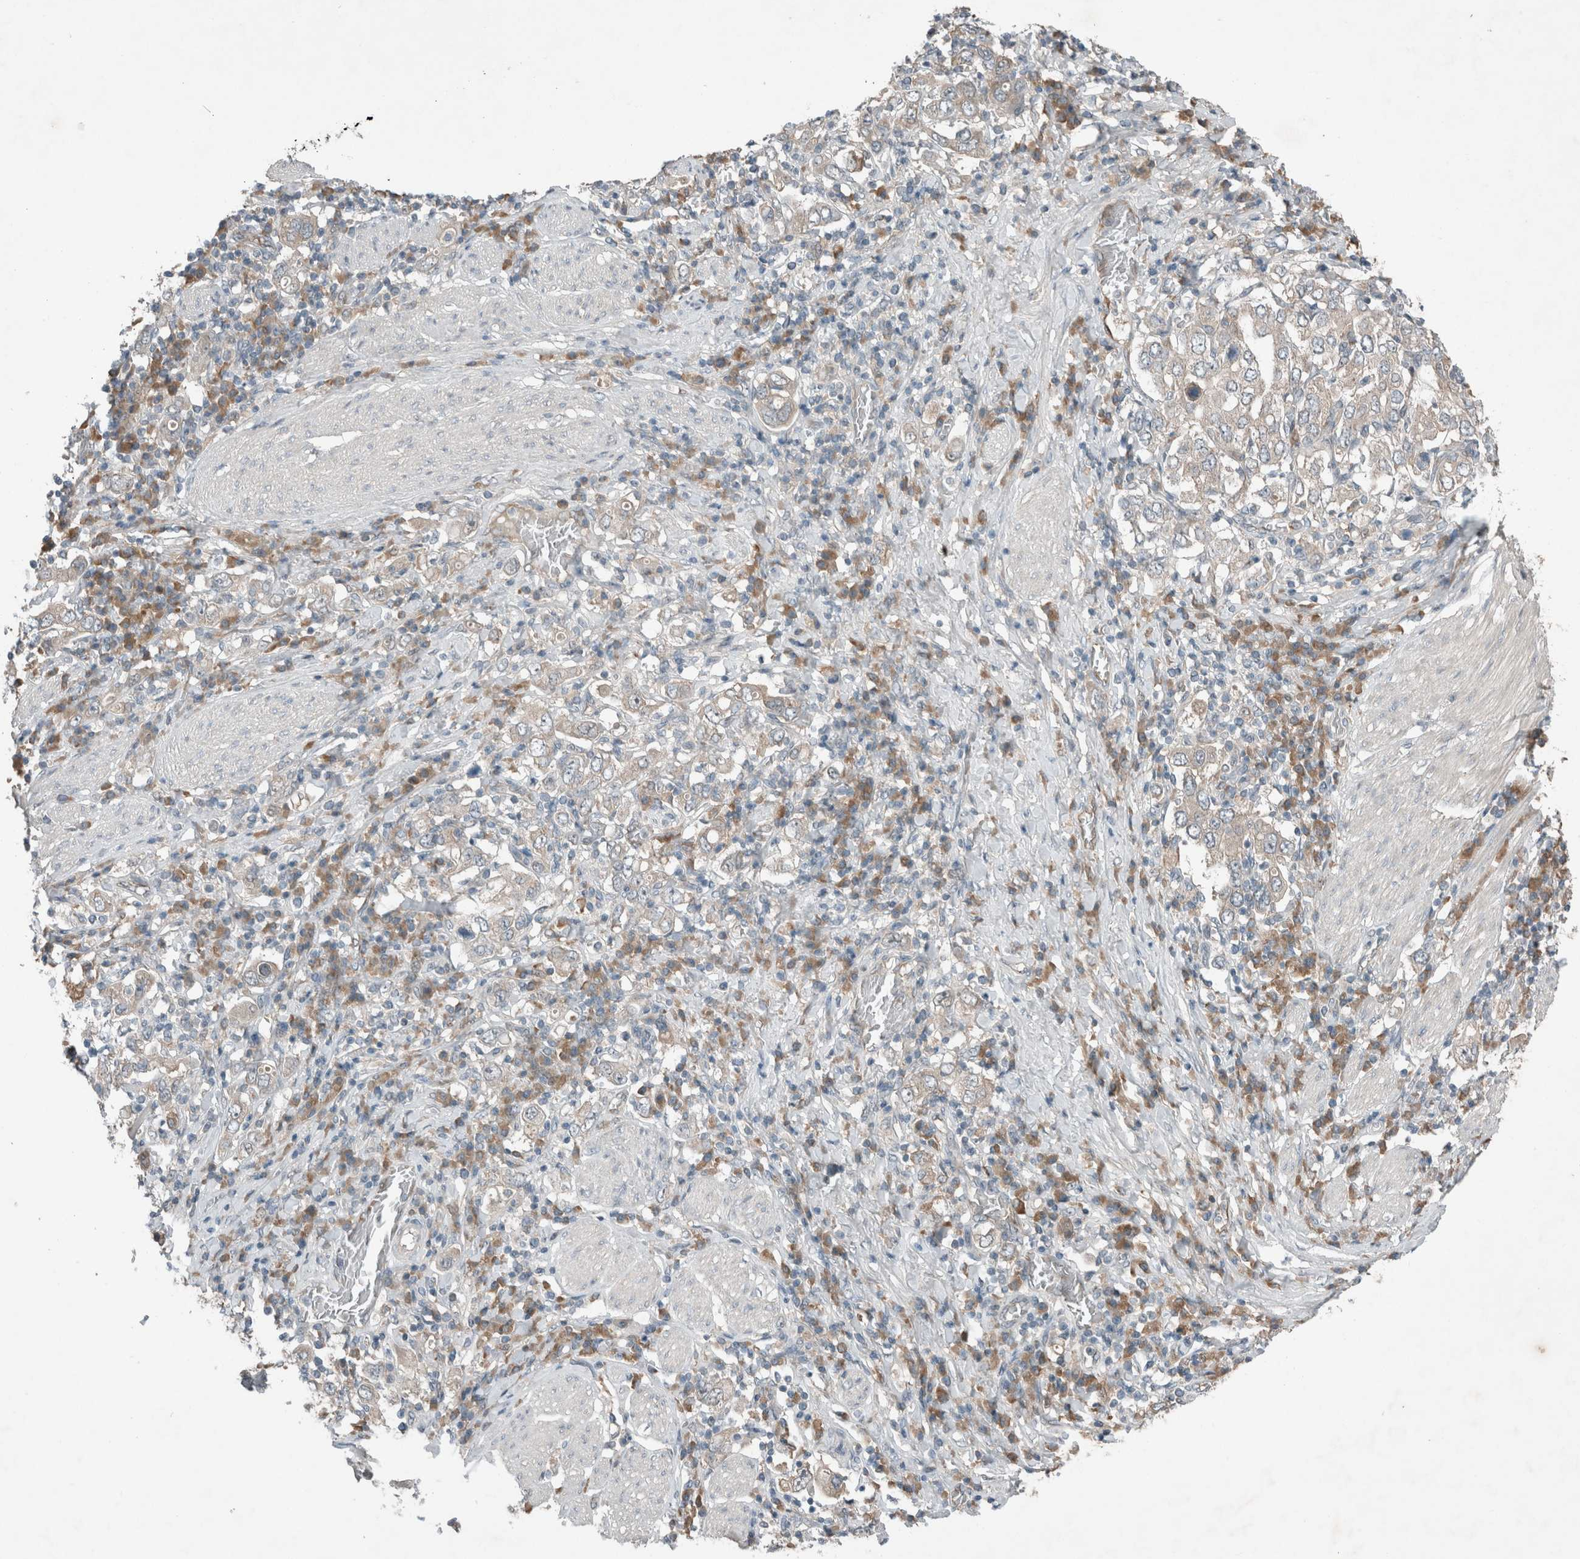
{"staining": {"intensity": "negative", "quantity": "none", "location": "none"}, "tissue": "stomach cancer", "cell_type": "Tumor cells", "image_type": "cancer", "snomed": [{"axis": "morphology", "description": "Adenocarcinoma, NOS"}, {"axis": "topography", "description": "Stomach, upper"}], "caption": "The immunohistochemistry image has no significant staining in tumor cells of stomach cancer (adenocarcinoma) tissue.", "gene": "RALGDS", "patient": {"sex": "male", "age": 62}}